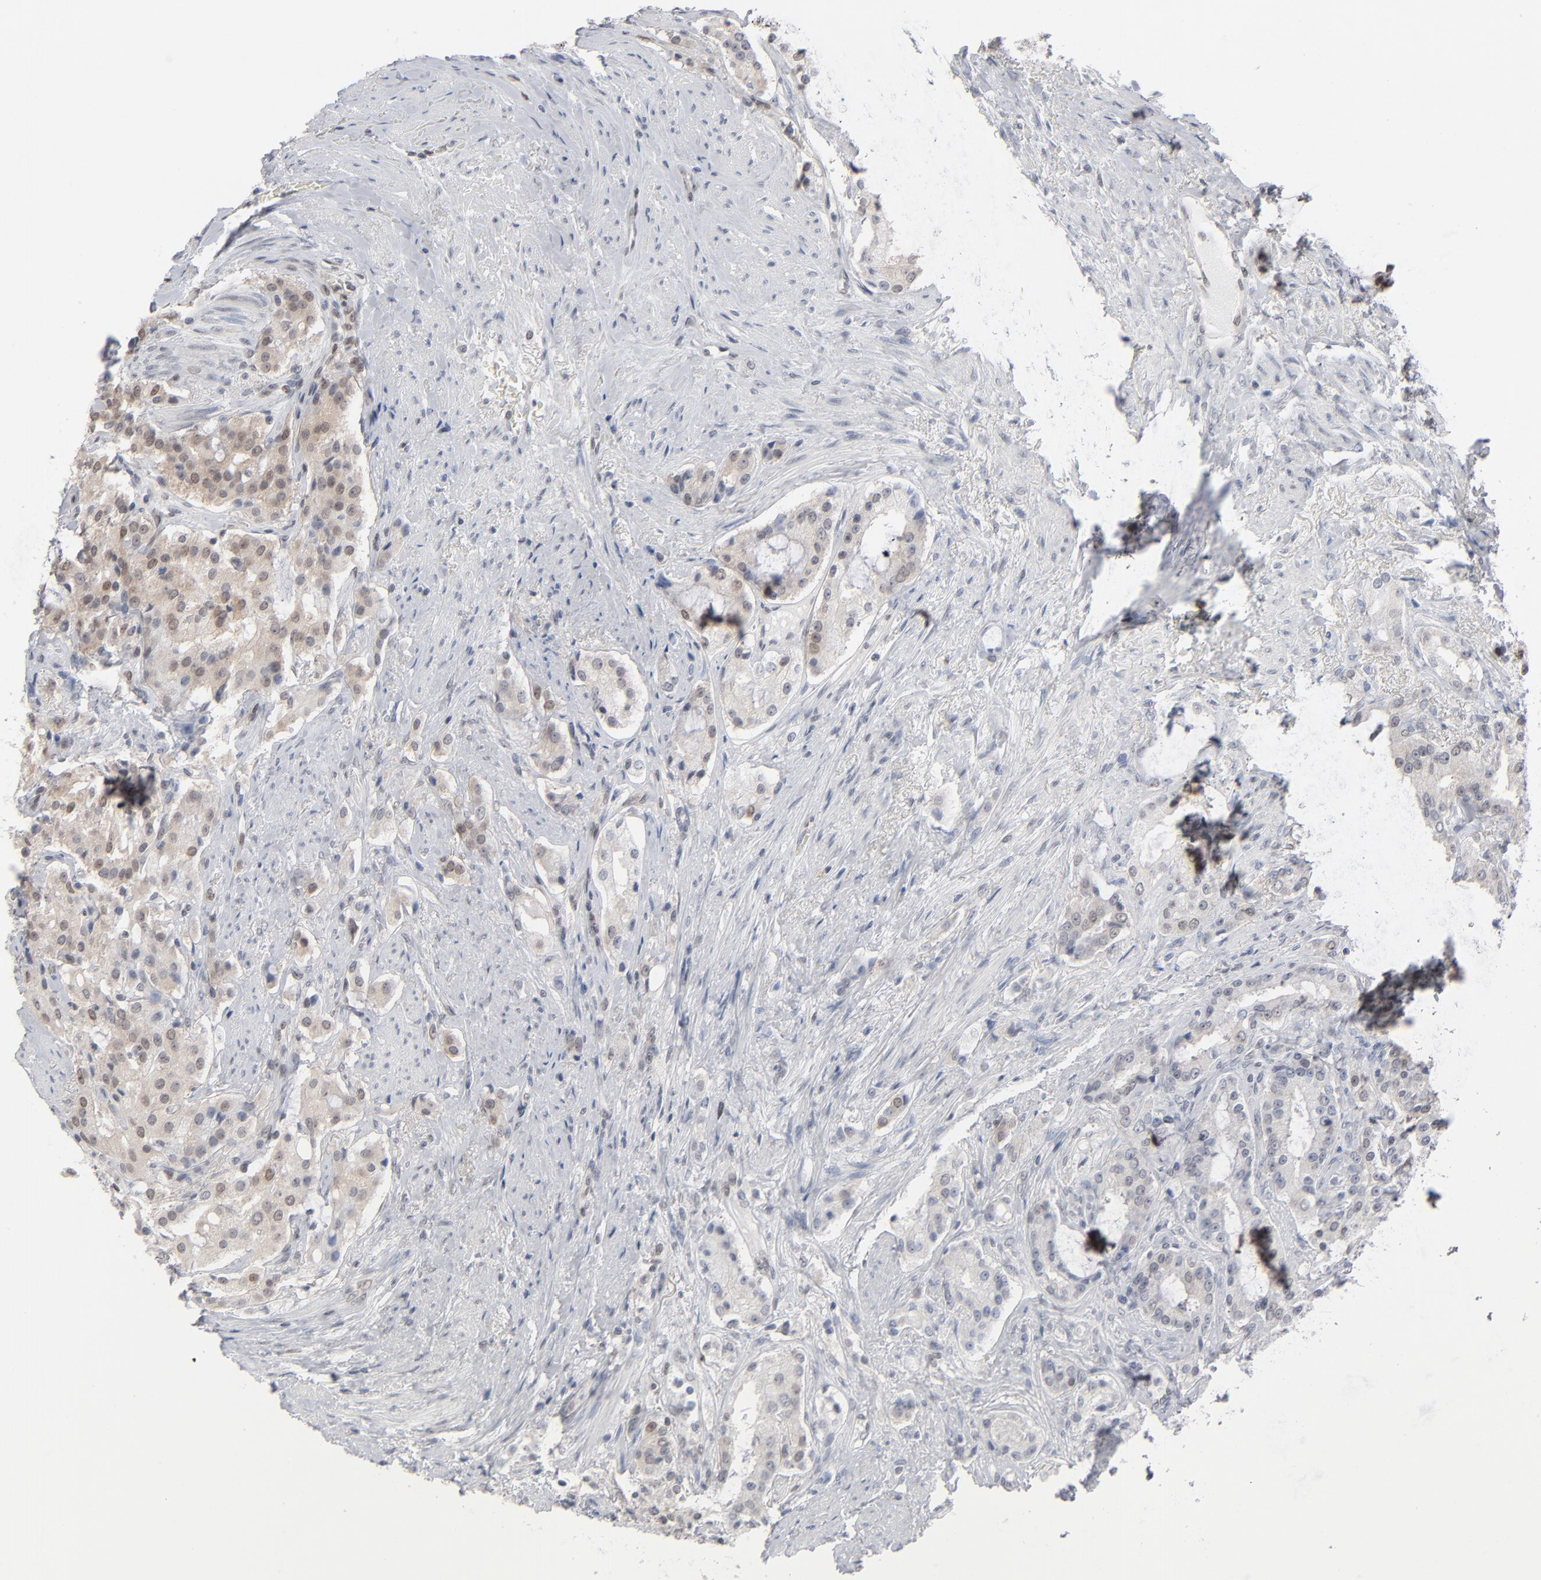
{"staining": {"intensity": "weak", "quantity": "25%-75%", "location": "cytoplasmic/membranous"}, "tissue": "prostate cancer", "cell_type": "Tumor cells", "image_type": "cancer", "snomed": [{"axis": "morphology", "description": "Adenocarcinoma, Medium grade"}, {"axis": "topography", "description": "Prostate"}], "caption": "Weak cytoplasmic/membranous staining is seen in approximately 25%-75% of tumor cells in prostate cancer.", "gene": "IRF9", "patient": {"sex": "male", "age": 72}}